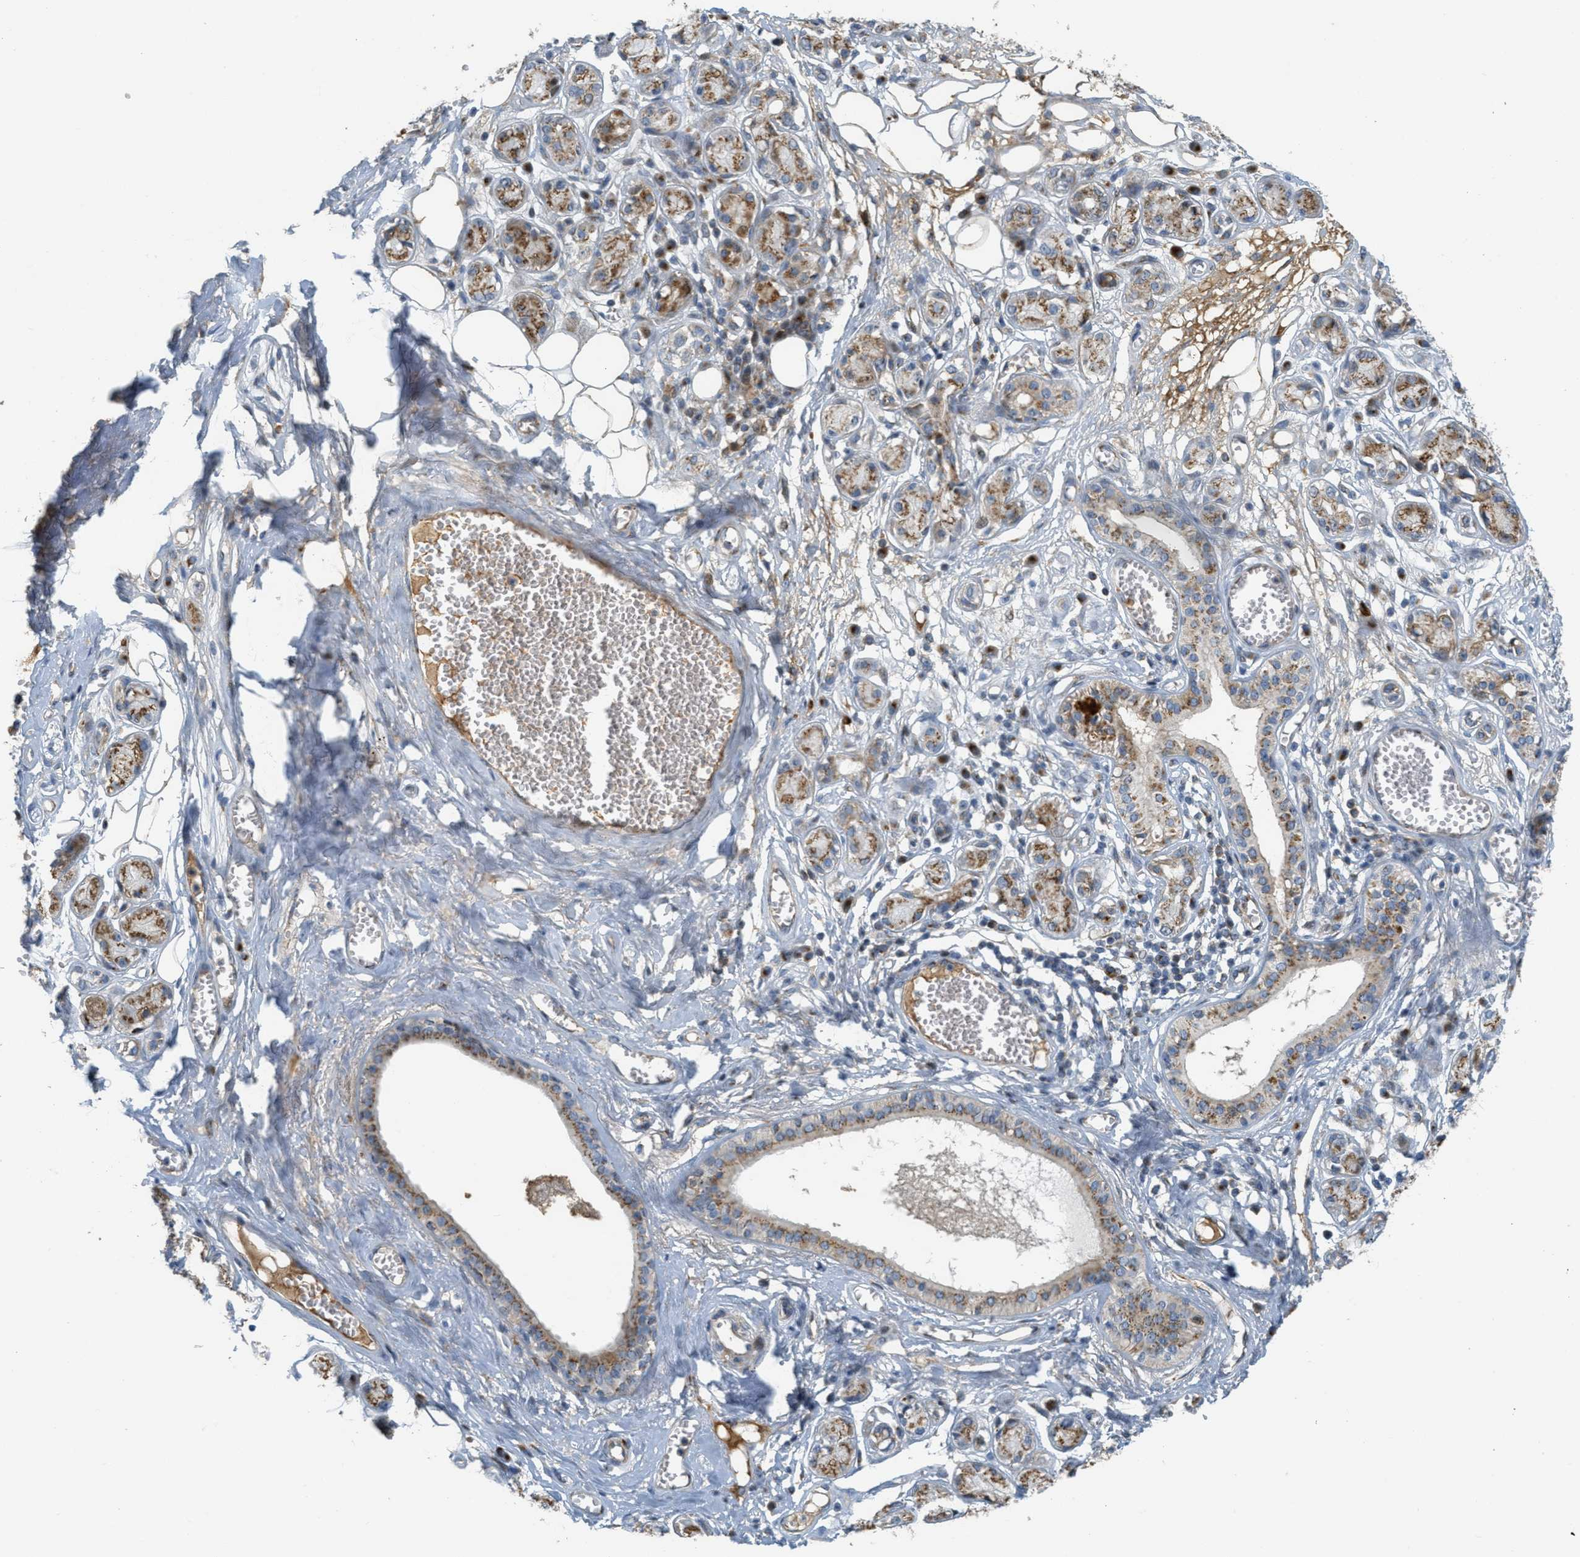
{"staining": {"intensity": "moderate", "quantity": "<25%", "location": "cytoplasmic/membranous"}, "tissue": "adipose tissue", "cell_type": "Adipocytes", "image_type": "normal", "snomed": [{"axis": "morphology", "description": "Normal tissue, NOS"}, {"axis": "morphology", "description": "Inflammation, NOS"}, {"axis": "topography", "description": "Salivary gland"}, {"axis": "topography", "description": "Peripheral nerve tissue"}], "caption": "Moderate cytoplasmic/membranous expression is identified in about <25% of adipocytes in benign adipose tissue.", "gene": "ZFPL1", "patient": {"sex": "female", "age": 75}}